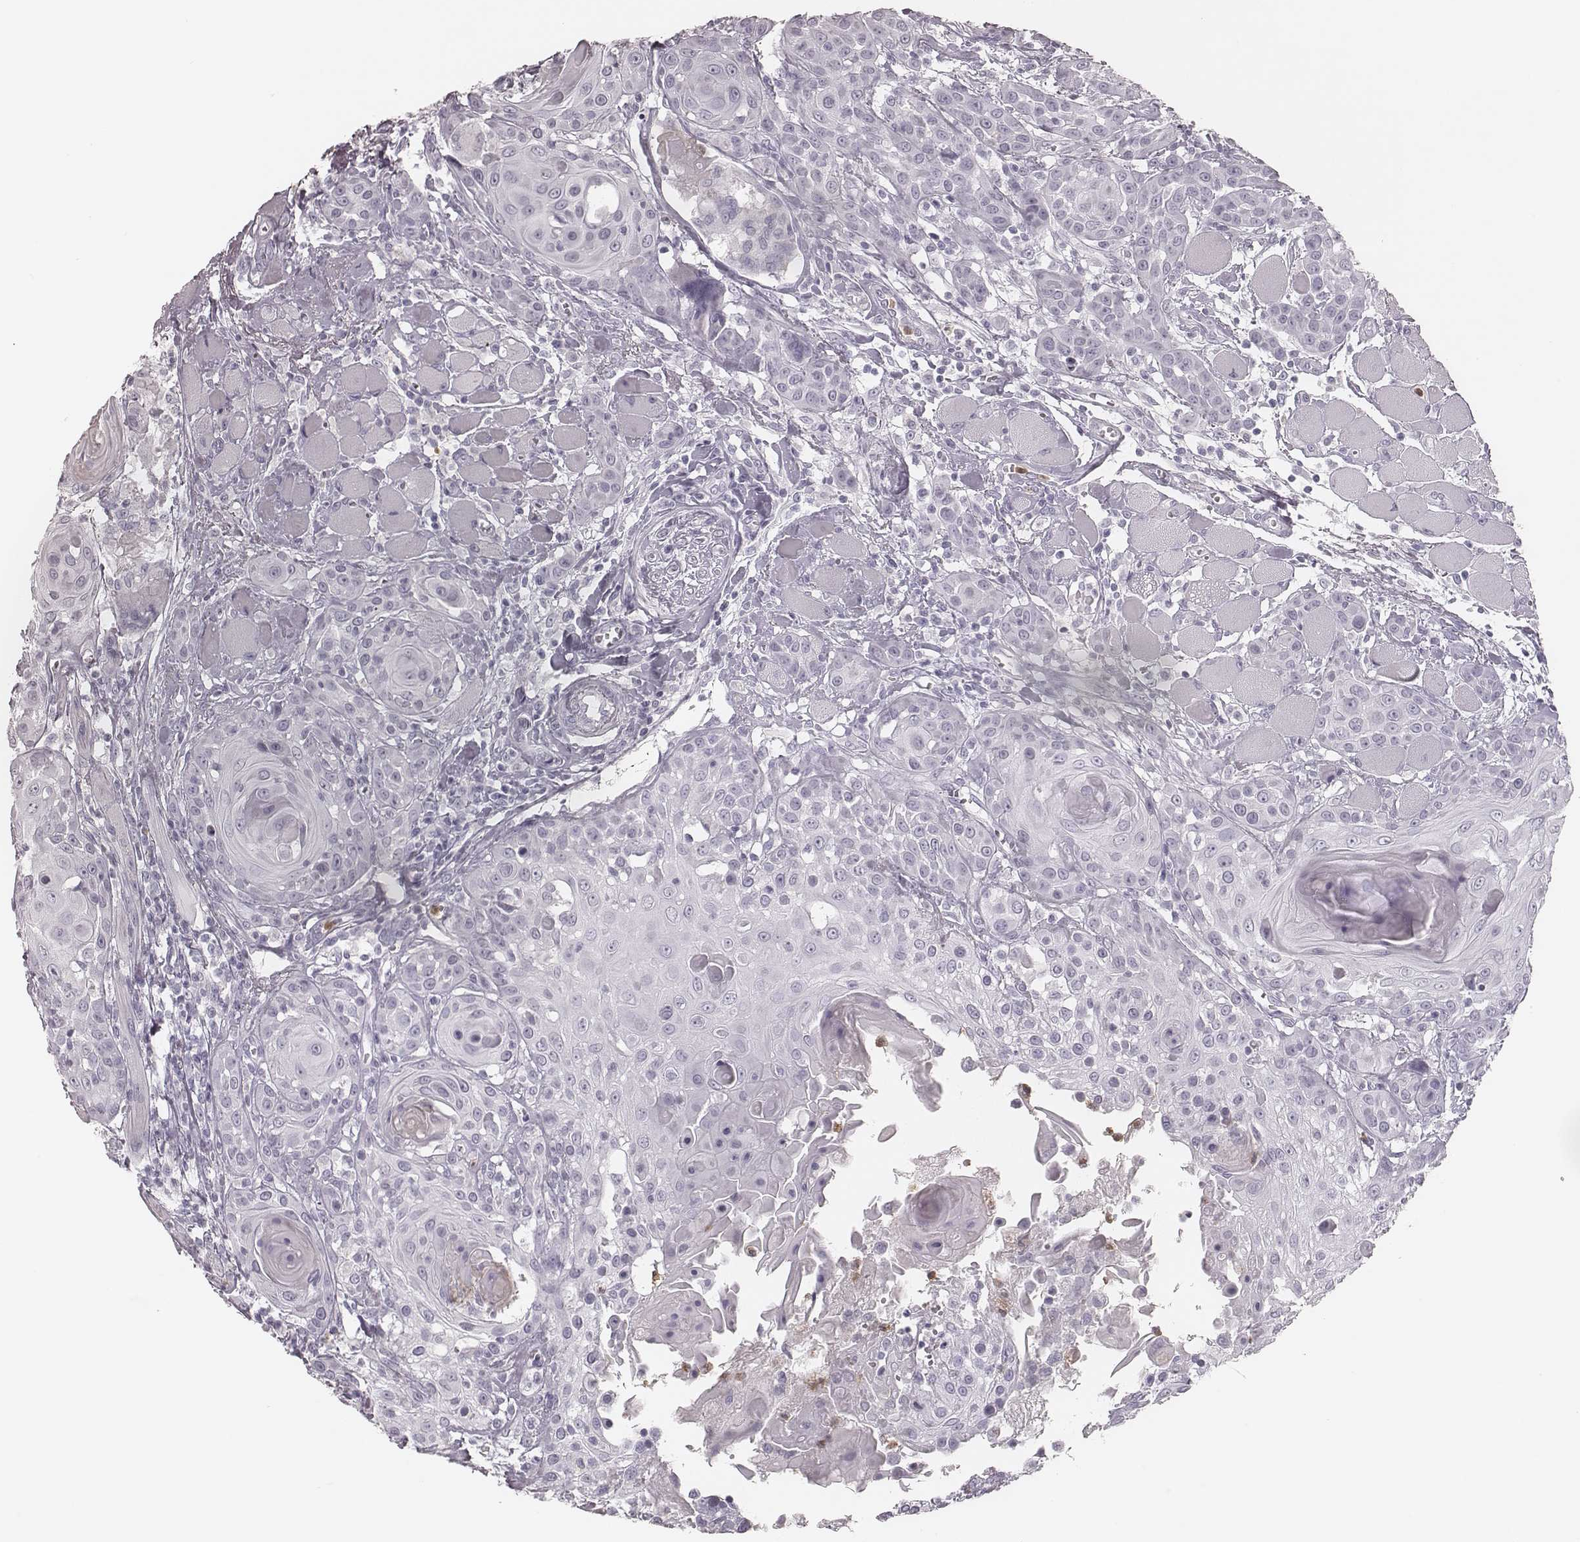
{"staining": {"intensity": "negative", "quantity": "none", "location": "none"}, "tissue": "head and neck cancer", "cell_type": "Tumor cells", "image_type": "cancer", "snomed": [{"axis": "morphology", "description": "Squamous cell carcinoma, NOS"}, {"axis": "topography", "description": "Head-Neck"}], "caption": "IHC of head and neck squamous cell carcinoma reveals no positivity in tumor cells.", "gene": "ELANE", "patient": {"sex": "female", "age": 80}}